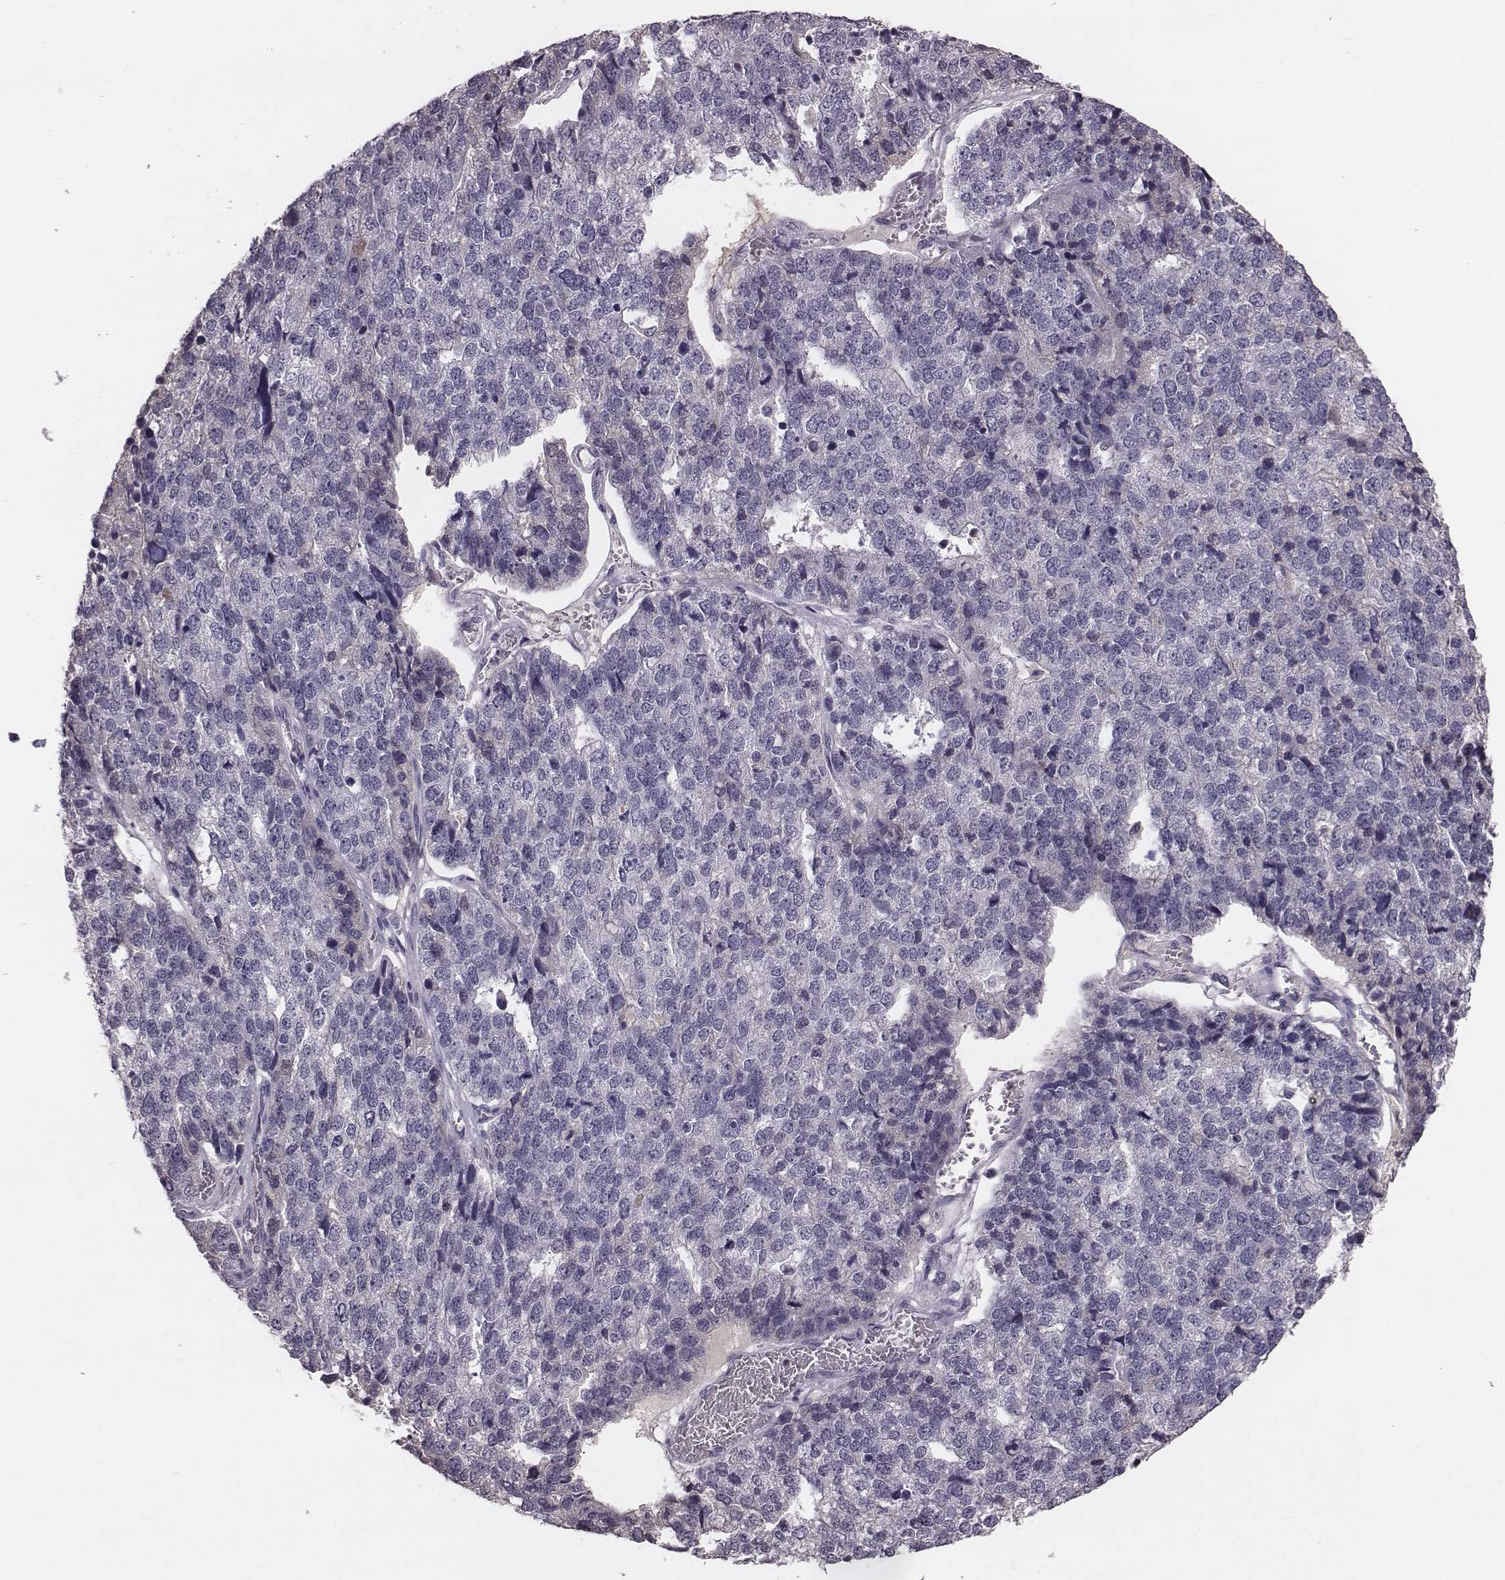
{"staining": {"intensity": "negative", "quantity": "none", "location": "none"}, "tissue": "stomach cancer", "cell_type": "Tumor cells", "image_type": "cancer", "snomed": [{"axis": "morphology", "description": "Adenocarcinoma, NOS"}, {"axis": "topography", "description": "Stomach"}], "caption": "Adenocarcinoma (stomach) was stained to show a protein in brown. There is no significant positivity in tumor cells.", "gene": "SMIM24", "patient": {"sex": "male", "age": 69}}